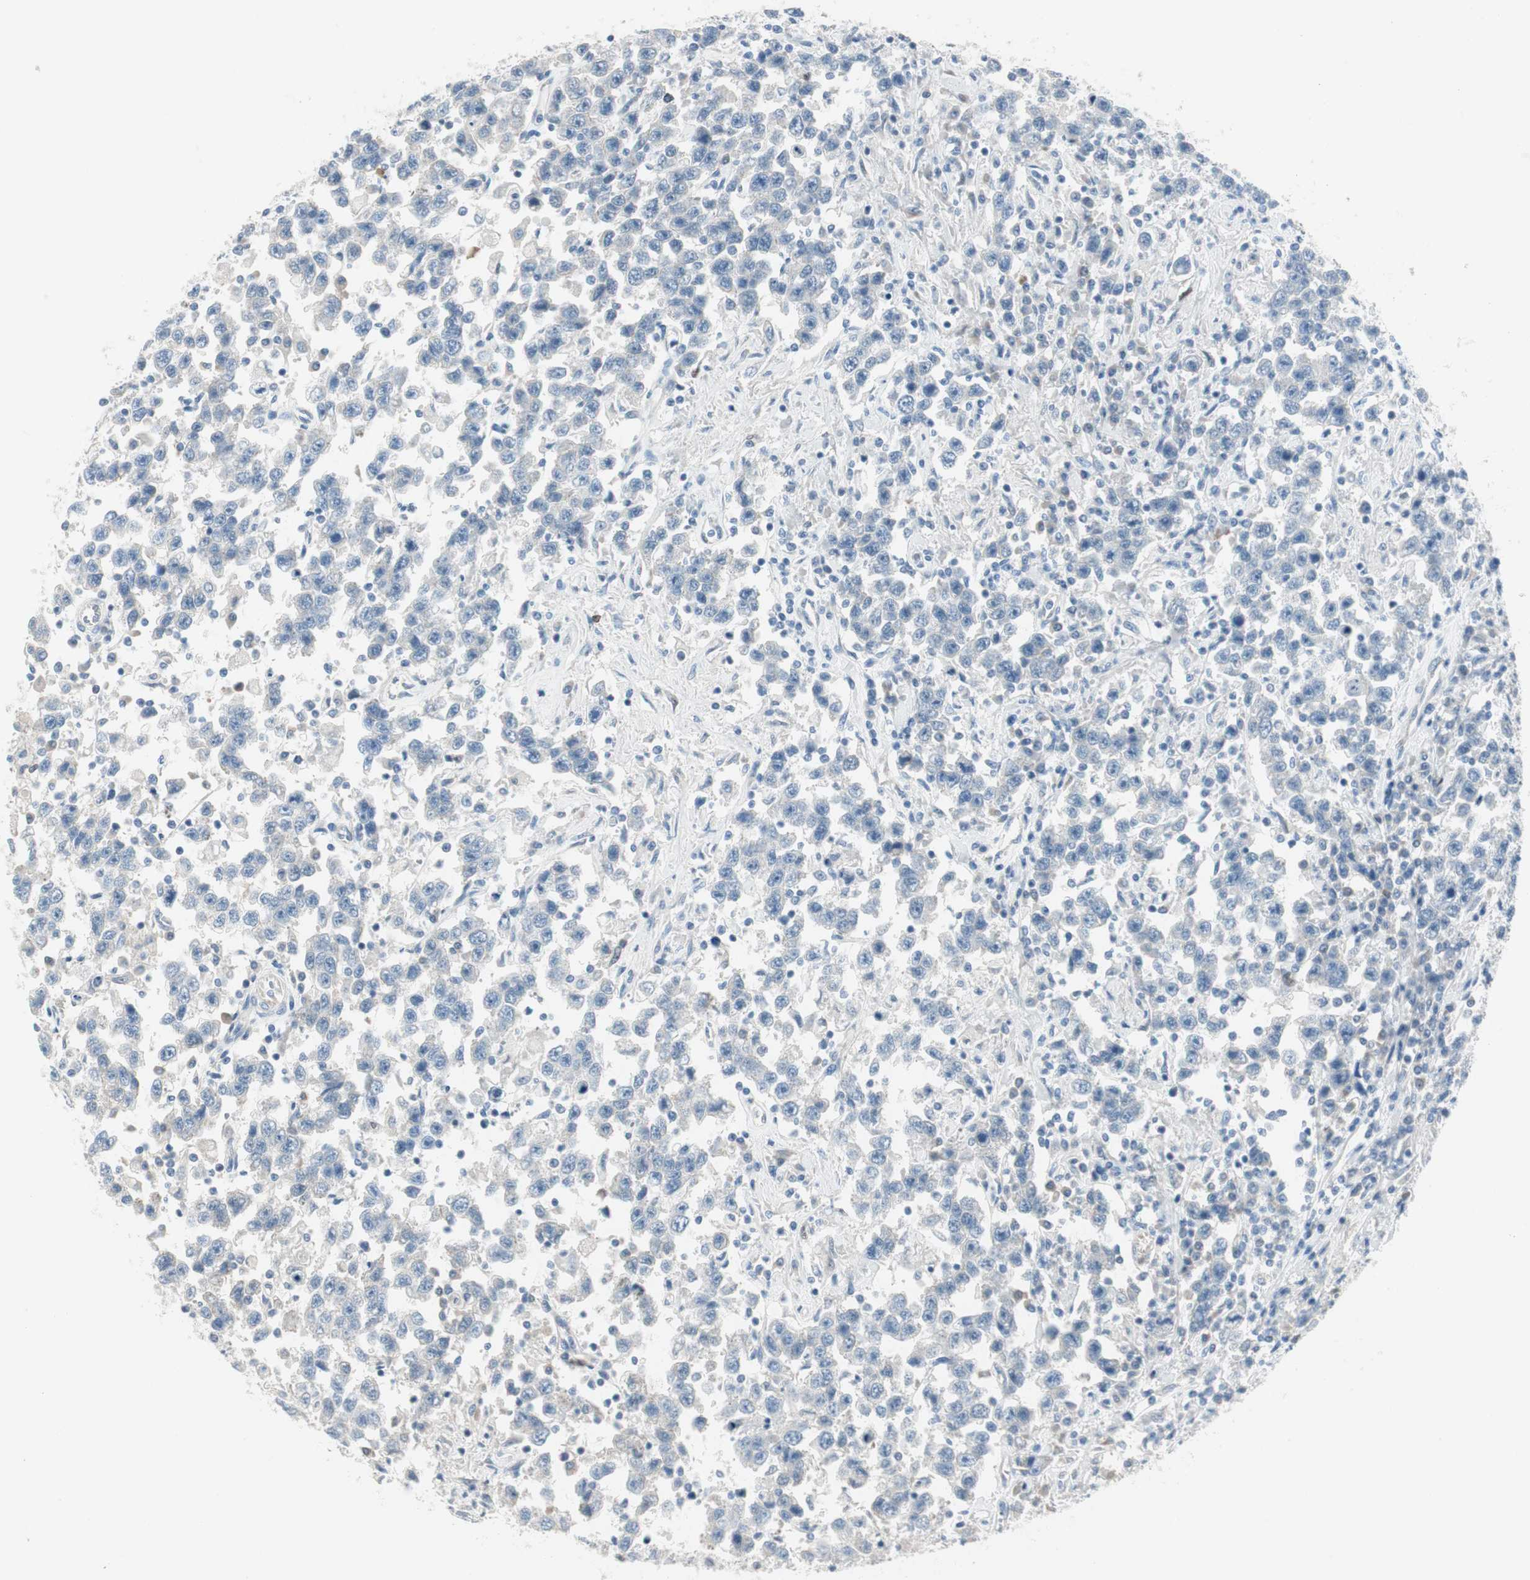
{"staining": {"intensity": "negative", "quantity": "none", "location": "none"}, "tissue": "testis cancer", "cell_type": "Tumor cells", "image_type": "cancer", "snomed": [{"axis": "morphology", "description": "Seminoma, NOS"}, {"axis": "topography", "description": "Testis"}], "caption": "This is an immunohistochemistry histopathology image of seminoma (testis). There is no positivity in tumor cells.", "gene": "SPINK4", "patient": {"sex": "male", "age": 41}}